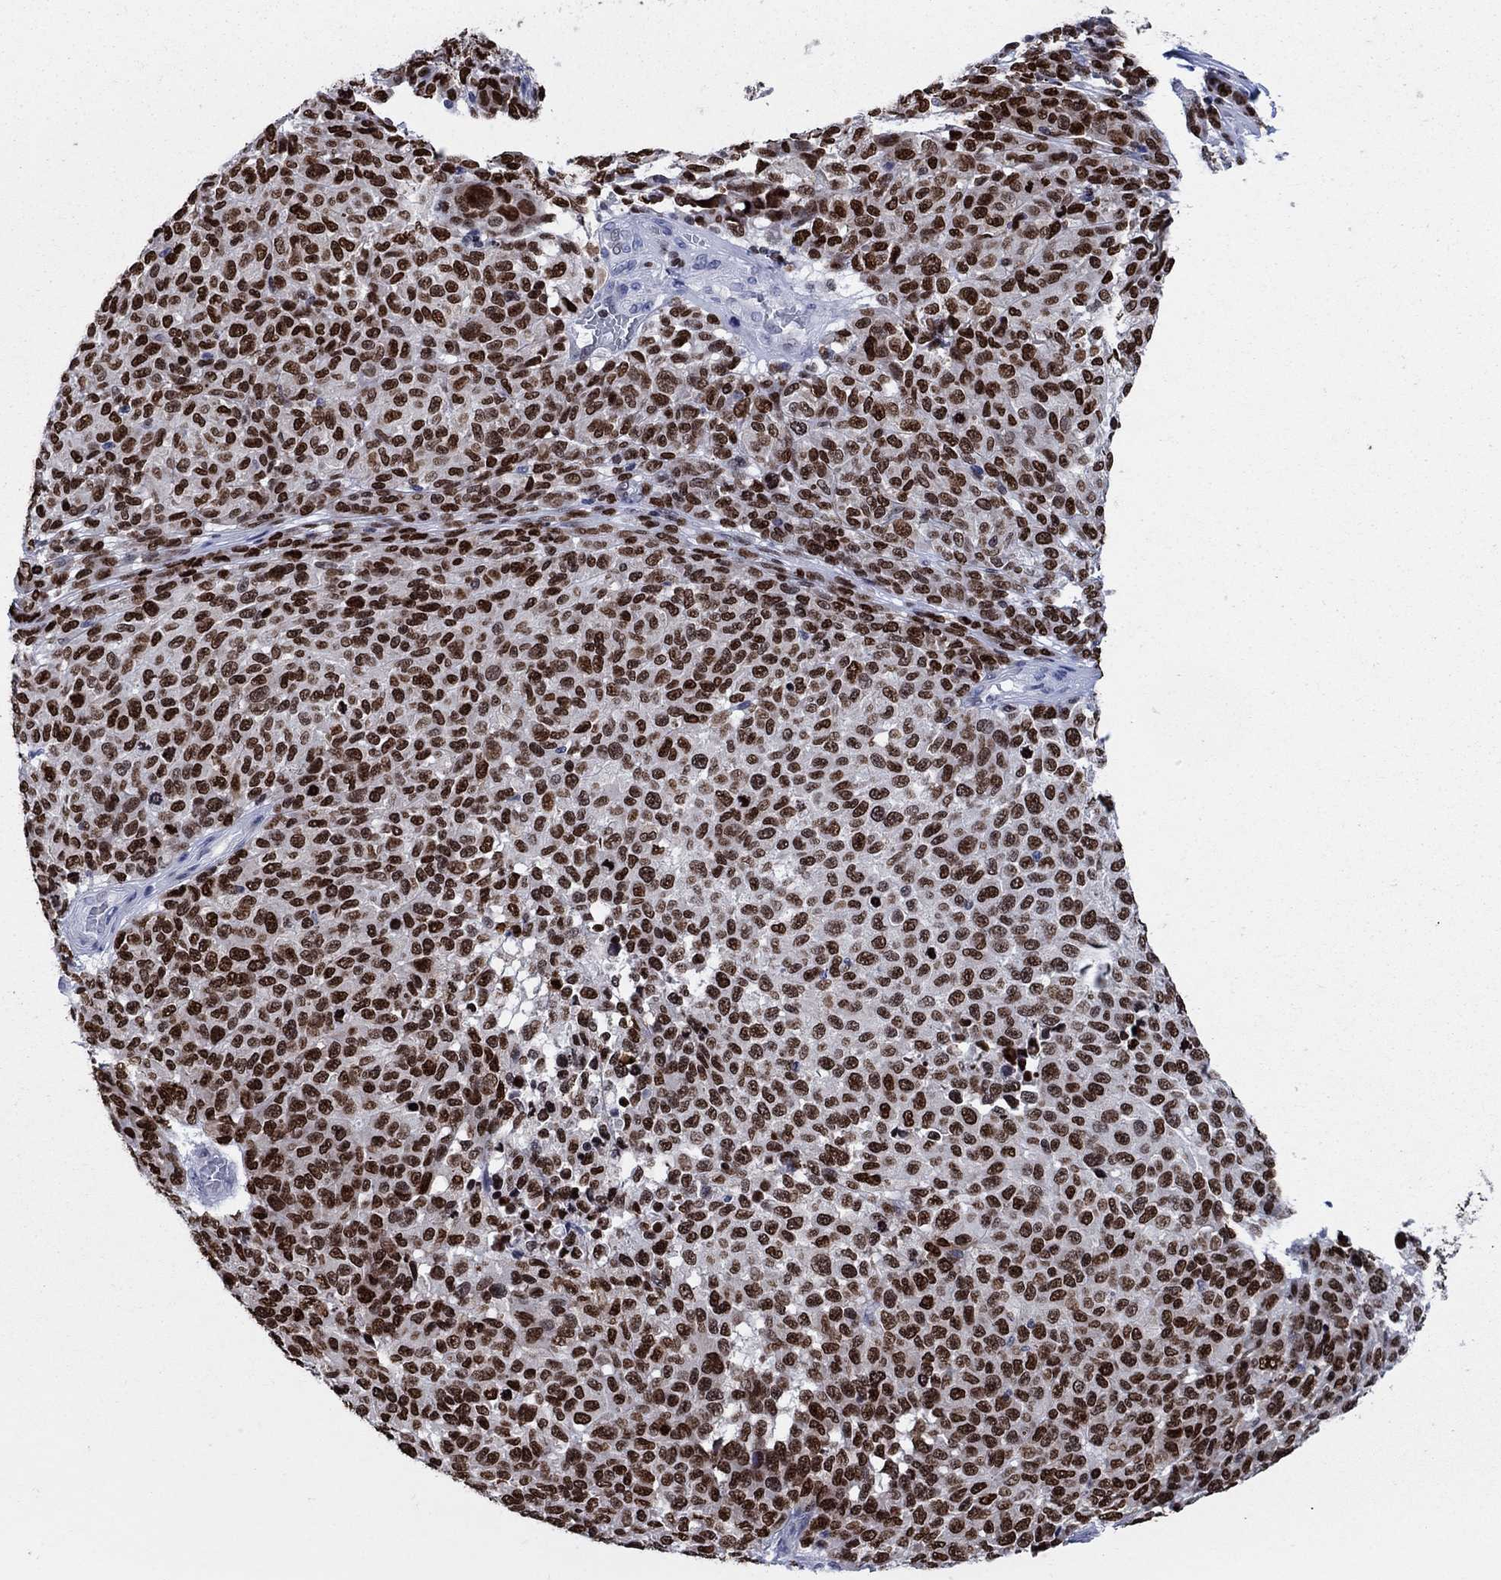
{"staining": {"intensity": "strong", "quantity": "25%-75%", "location": "nuclear"}, "tissue": "melanoma", "cell_type": "Tumor cells", "image_type": "cancer", "snomed": [{"axis": "morphology", "description": "Malignant melanoma, NOS"}, {"axis": "topography", "description": "Skin"}], "caption": "Tumor cells reveal high levels of strong nuclear staining in approximately 25%-75% of cells in human melanoma. Nuclei are stained in blue.", "gene": "HMGA1", "patient": {"sex": "male", "age": 59}}